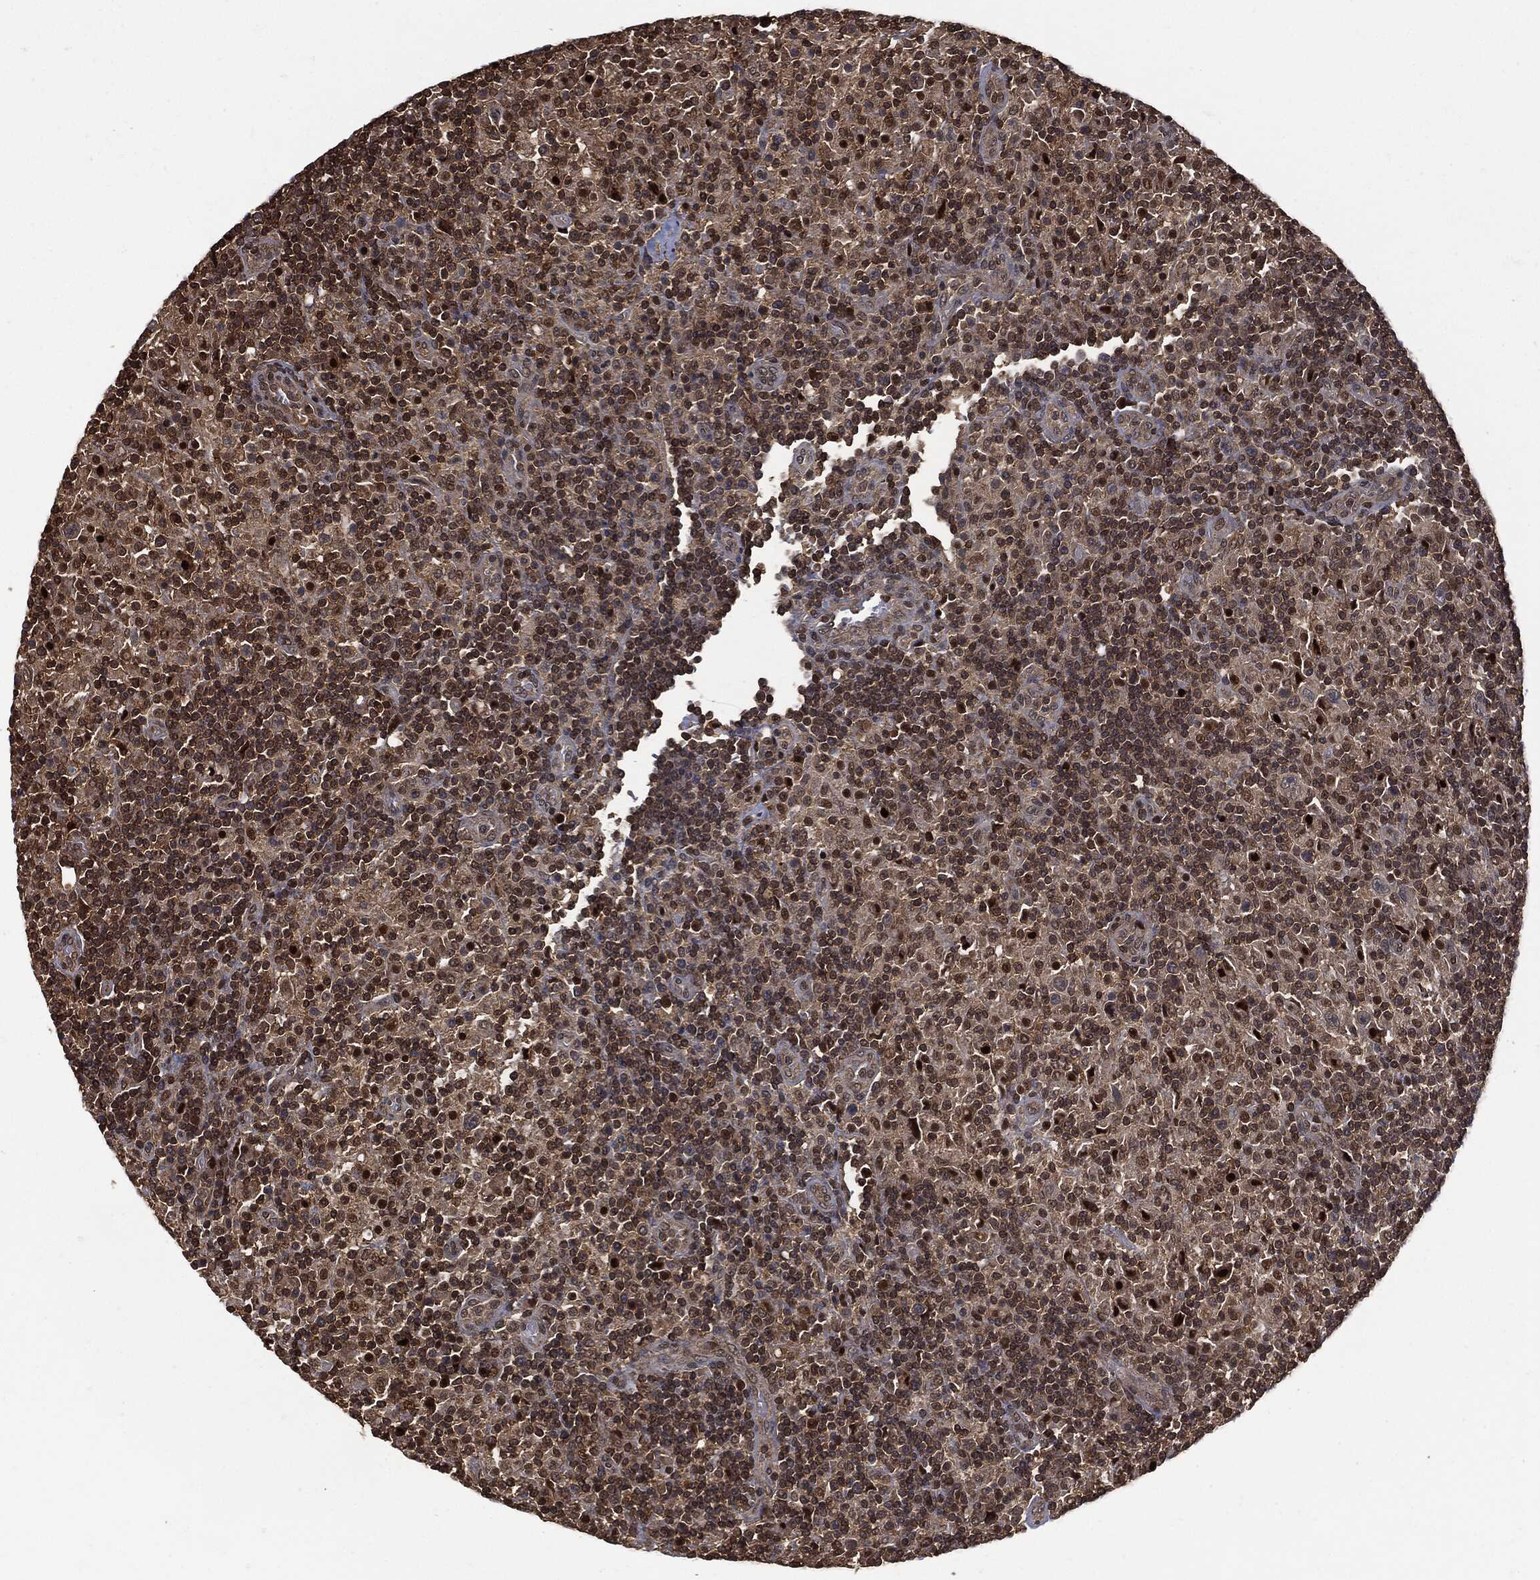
{"staining": {"intensity": "weak", "quantity": "25%-75%", "location": "cytoplasmic/membranous"}, "tissue": "lymphoma", "cell_type": "Tumor cells", "image_type": "cancer", "snomed": [{"axis": "morphology", "description": "Hodgkin's disease, NOS"}, {"axis": "topography", "description": "Lymph node"}], "caption": "Lymphoma tissue displays weak cytoplasmic/membranous expression in approximately 25%-75% of tumor cells (DAB = brown stain, brightfield microscopy at high magnification).", "gene": "PSMB10", "patient": {"sex": "male", "age": 70}}